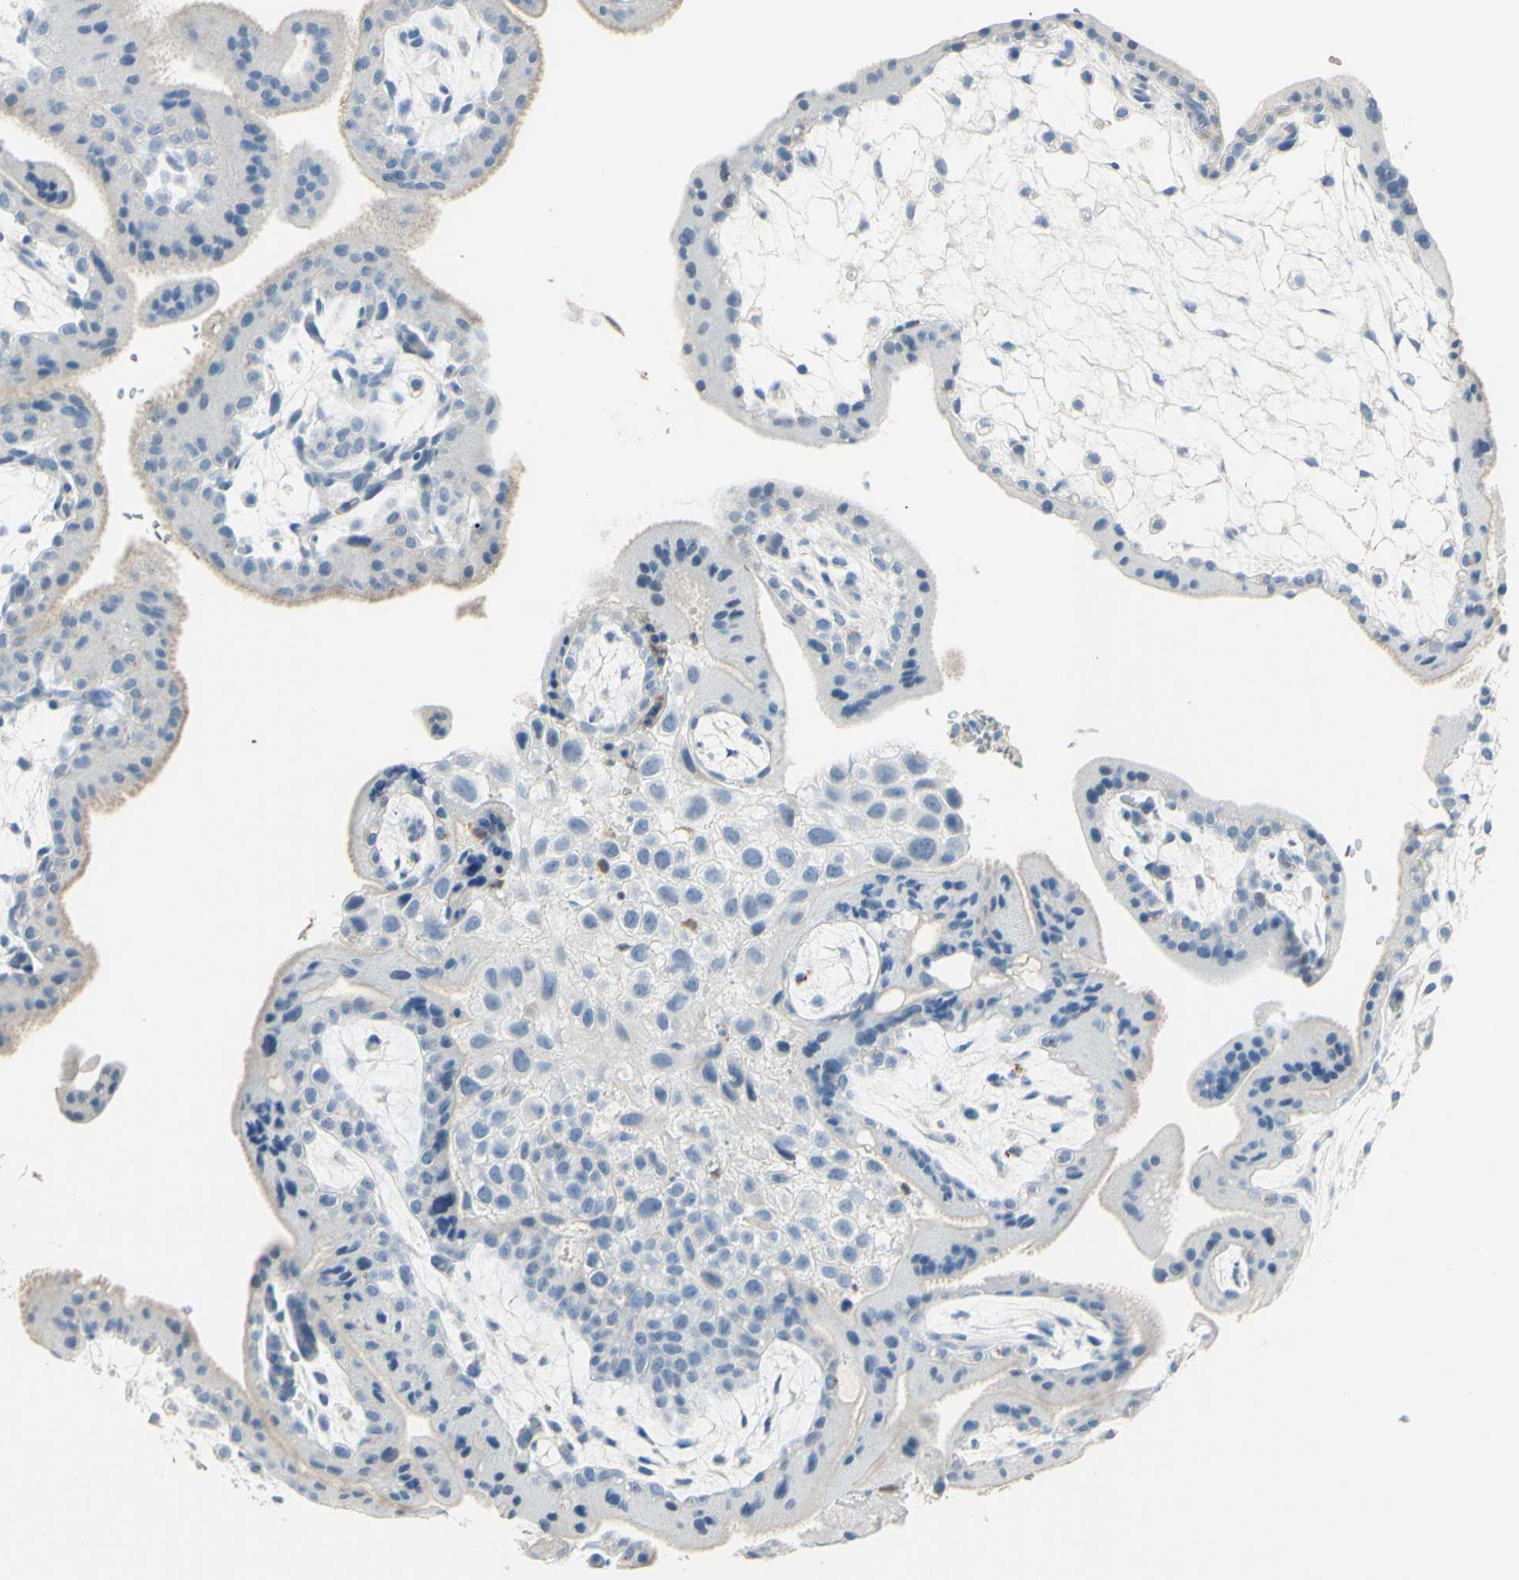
{"staining": {"intensity": "negative", "quantity": "none", "location": "none"}, "tissue": "placenta", "cell_type": "Decidual cells", "image_type": "normal", "snomed": [{"axis": "morphology", "description": "Normal tissue, NOS"}, {"axis": "topography", "description": "Placenta"}], "caption": "Protein analysis of benign placenta demonstrates no significant expression in decidual cells.", "gene": "ZNF557", "patient": {"sex": "female", "age": 35}}